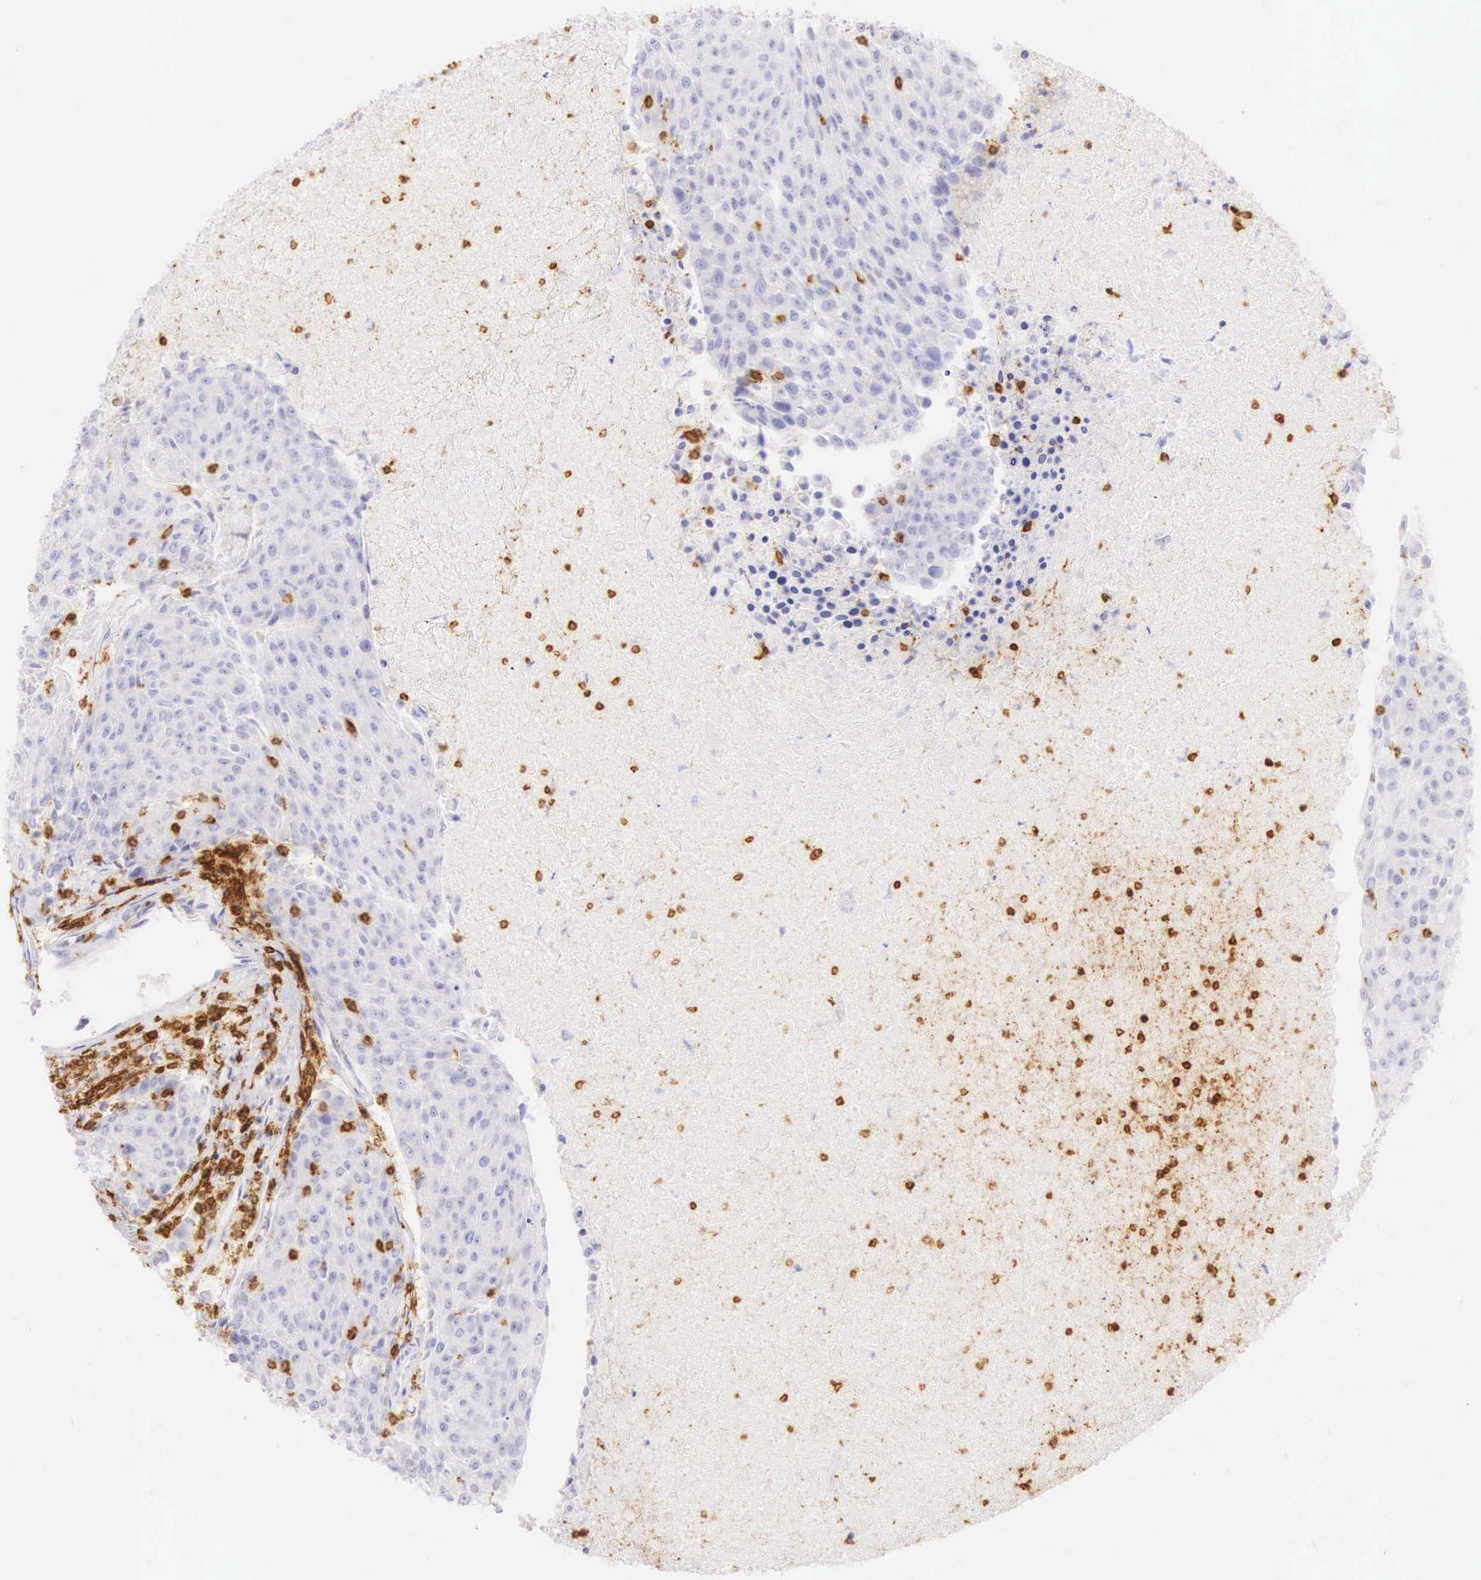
{"staining": {"intensity": "negative", "quantity": "none", "location": "none"}, "tissue": "urothelial cancer", "cell_type": "Tumor cells", "image_type": "cancer", "snomed": [{"axis": "morphology", "description": "Urothelial carcinoma, High grade"}, {"axis": "topography", "description": "Urinary bladder"}], "caption": "Human high-grade urothelial carcinoma stained for a protein using immunohistochemistry (IHC) displays no positivity in tumor cells.", "gene": "CD3E", "patient": {"sex": "female", "age": 85}}